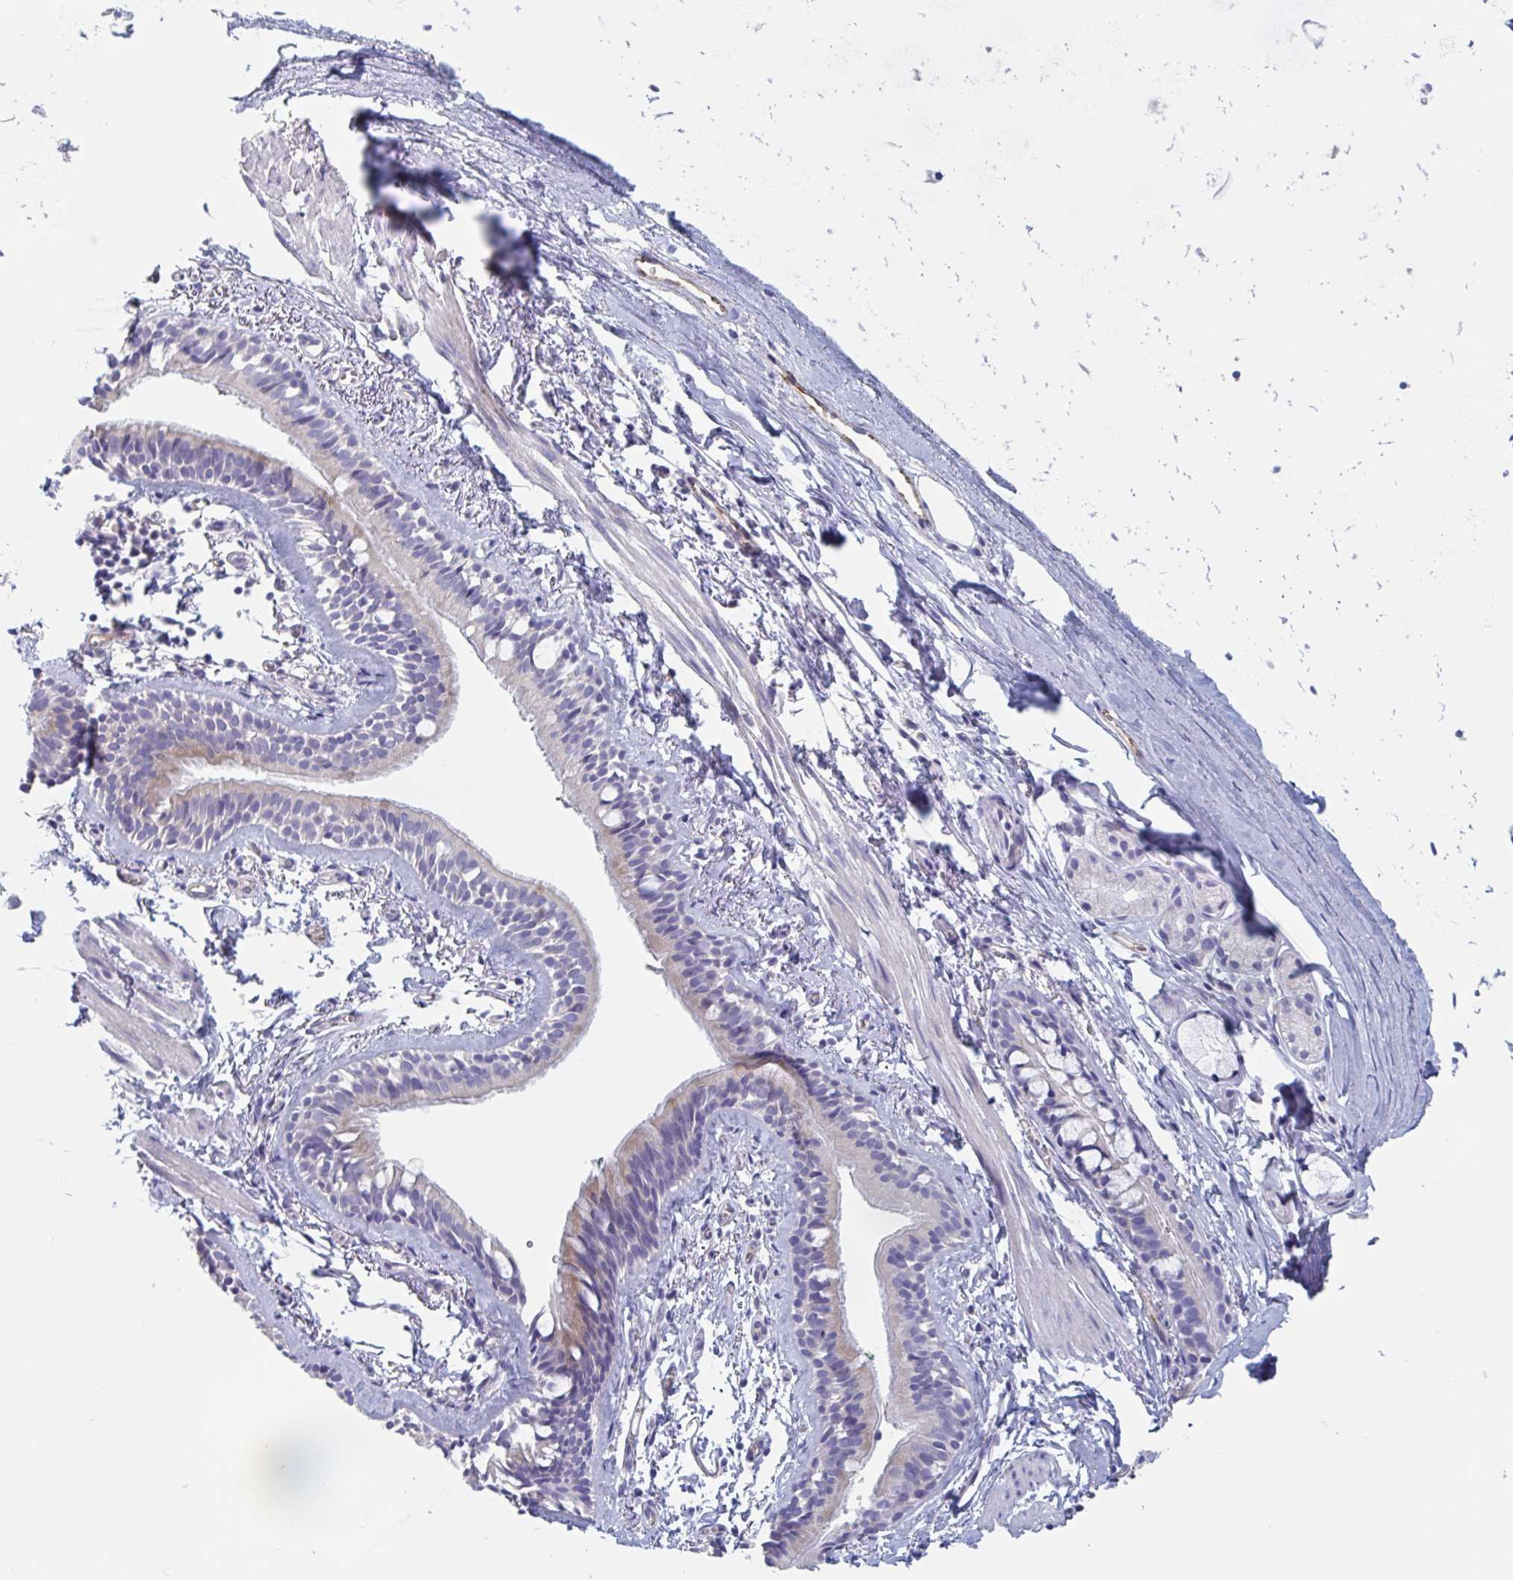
{"staining": {"intensity": "weak", "quantity": "25%-75%", "location": "cytoplasmic/membranous"}, "tissue": "bronchus", "cell_type": "Respiratory epithelial cells", "image_type": "normal", "snomed": [{"axis": "morphology", "description": "Normal tissue, NOS"}, {"axis": "topography", "description": "Cartilage tissue"}, {"axis": "topography", "description": "Bronchus"}, {"axis": "topography", "description": "Peripheral nerve tissue"}], "caption": "IHC of normal bronchus shows low levels of weak cytoplasmic/membranous positivity in approximately 25%-75% of respiratory epithelial cells.", "gene": "ABHD16A", "patient": {"sex": "female", "age": 59}}